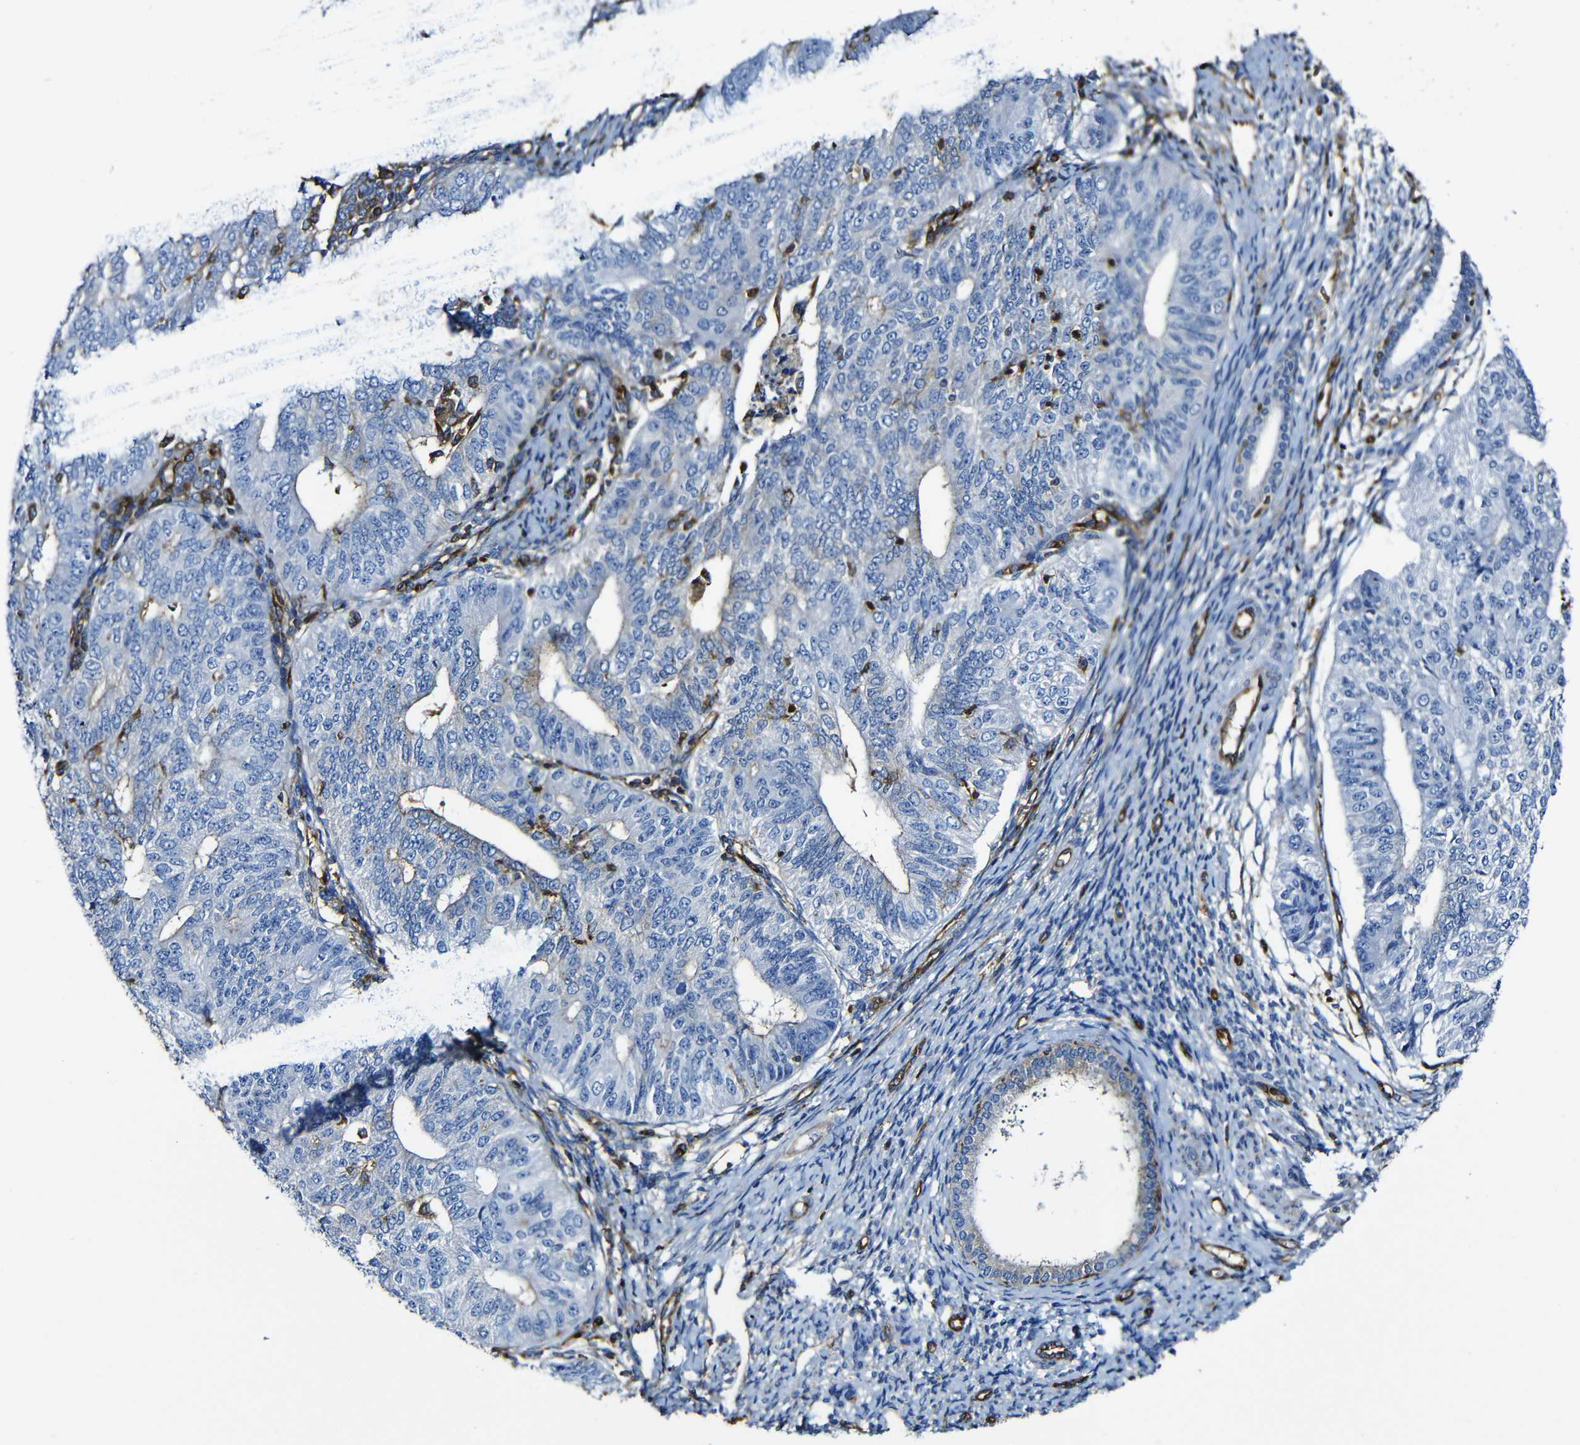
{"staining": {"intensity": "negative", "quantity": "none", "location": "none"}, "tissue": "endometrial cancer", "cell_type": "Tumor cells", "image_type": "cancer", "snomed": [{"axis": "morphology", "description": "Adenocarcinoma, NOS"}, {"axis": "topography", "description": "Endometrium"}], "caption": "A high-resolution photomicrograph shows IHC staining of adenocarcinoma (endometrial), which demonstrates no significant staining in tumor cells. The staining was performed using DAB to visualize the protein expression in brown, while the nuclei were stained in blue with hematoxylin (Magnification: 20x).", "gene": "MSN", "patient": {"sex": "female", "age": 32}}